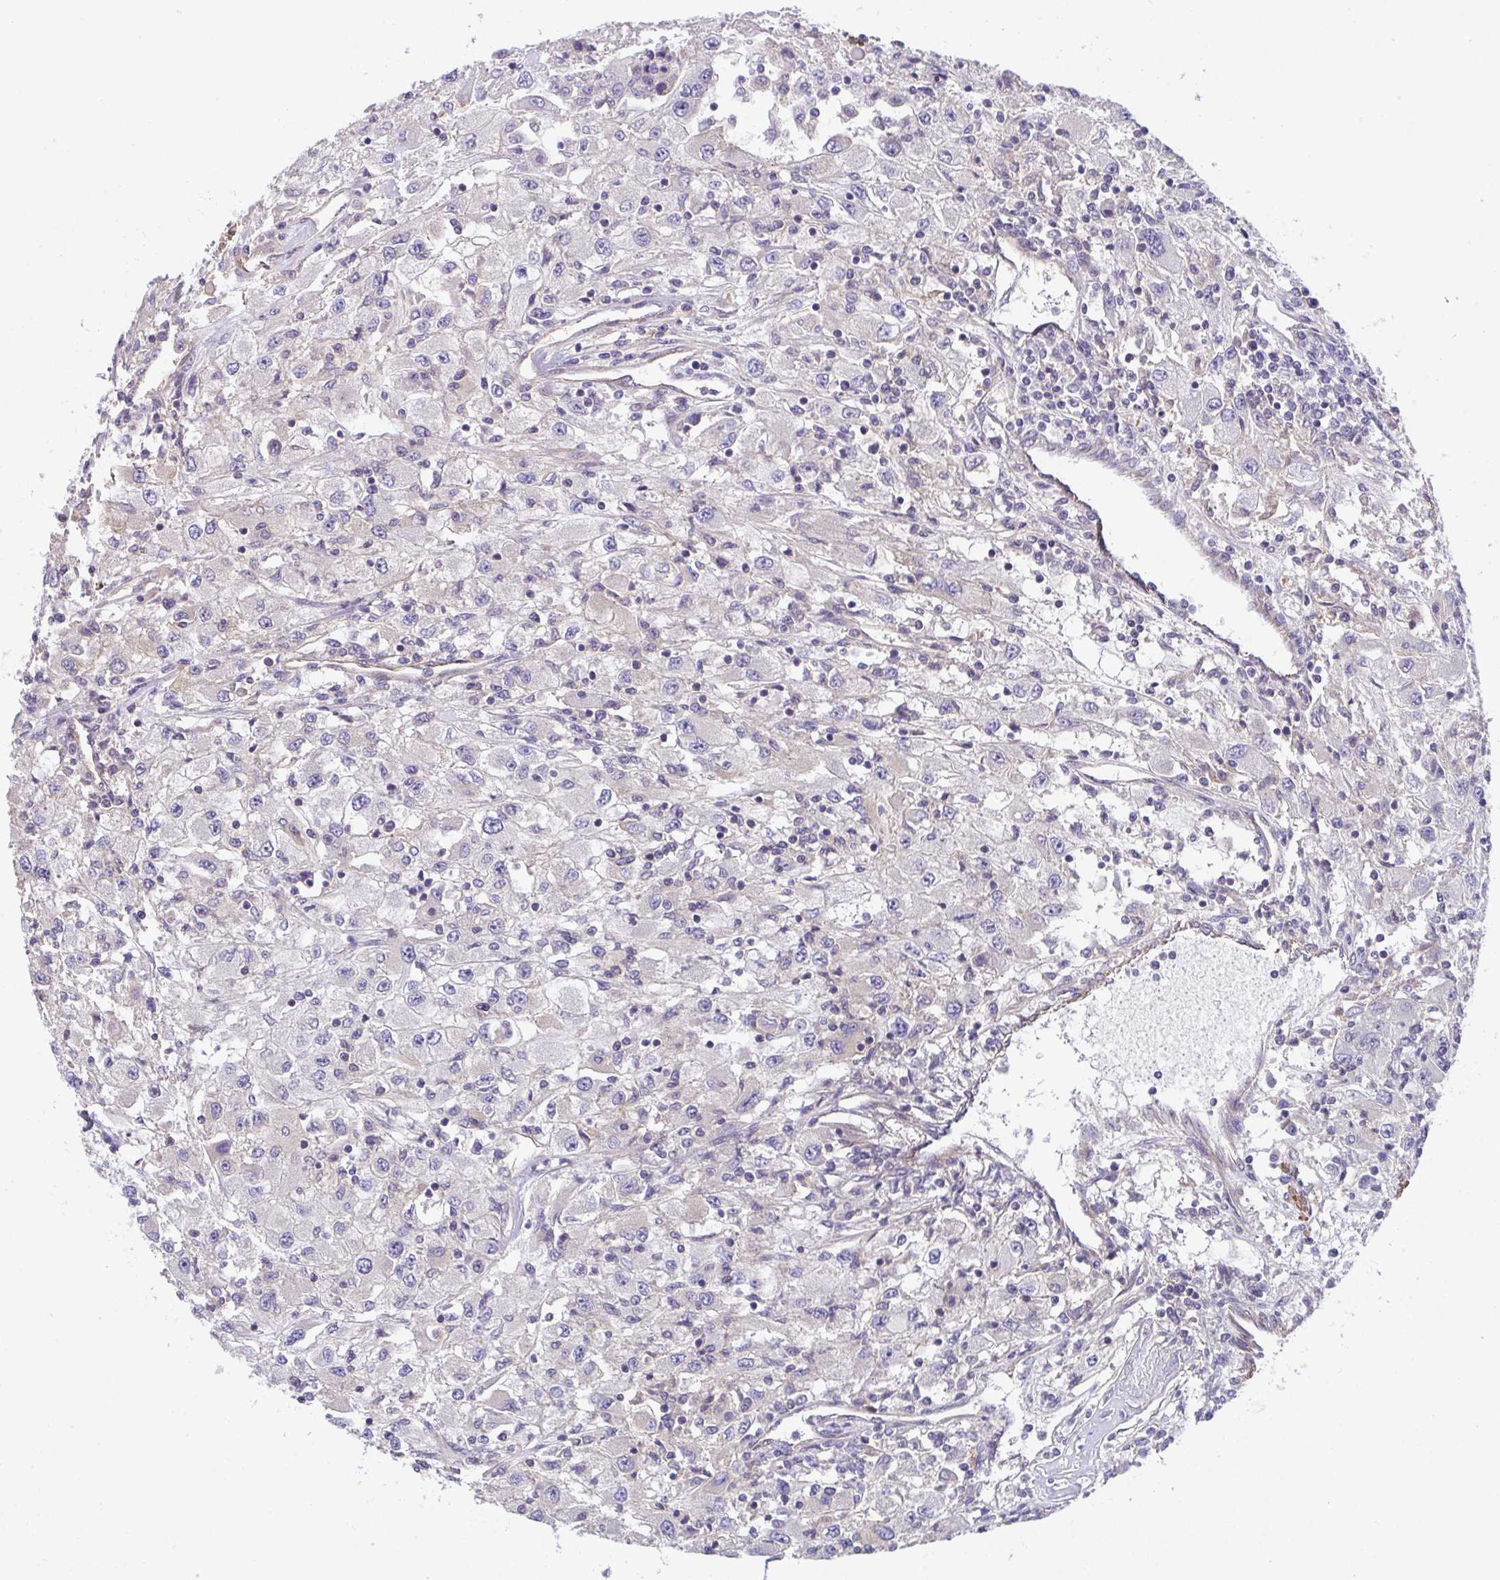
{"staining": {"intensity": "negative", "quantity": "none", "location": "none"}, "tissue": "renal cancer", "cell_type": "Tumor cells", "image_type": "cancer", "snomed": [{"axis": "morphology", "description": "Adenocarcinoma, NOS"}, {"axis": "topography", "description": "Kidney"}], "caption": "This micrograph is of renal adenocarcinoma stained with IHC to label a protein in brown with the nuclei are counter-stained blue. There is no staining in tumor cells.", "gene": "ZNF696", "patient": {"sex": "female", "age": 67}}